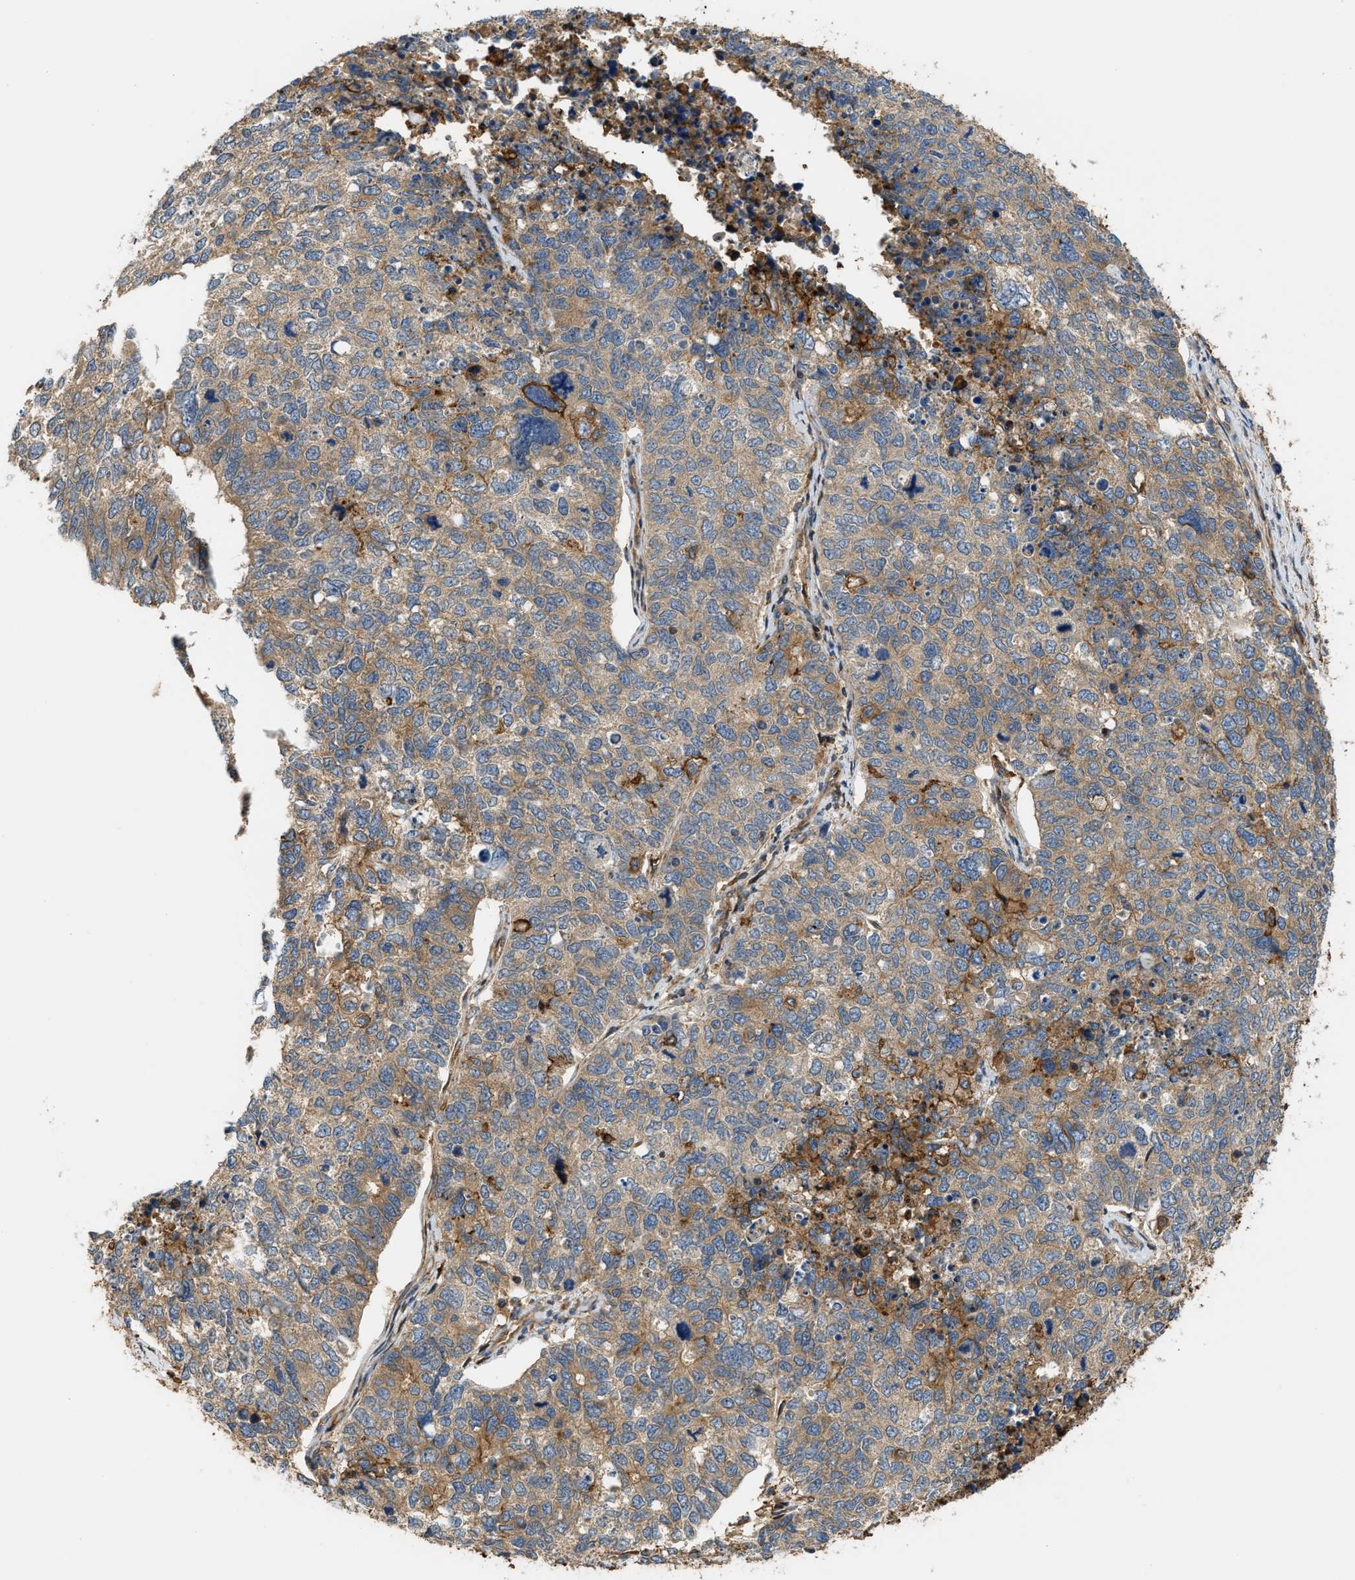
{"staining": {"intensity": "moderate", "quantity": ">75%", "location": "cytoplasmic/membranous"}, "tissue": "cervical cancer", "cell_type": "Tumor cells", "image_type": "cancer", "snomed": [{"axis": "morphology", "description": "Squamous cell carcinoma, NOS"}, {"axis": "topography", "description": "Cervix"}], "caption": "Immunohistochemical staining of human squamous cell carcinoma (cervical) reveals medium levels of moderate cytoplasmic/membranous protein expression in about >75% of tumor cells.", "gene": "DDHD2", "patient": {"sex": "female", "age": 63}}